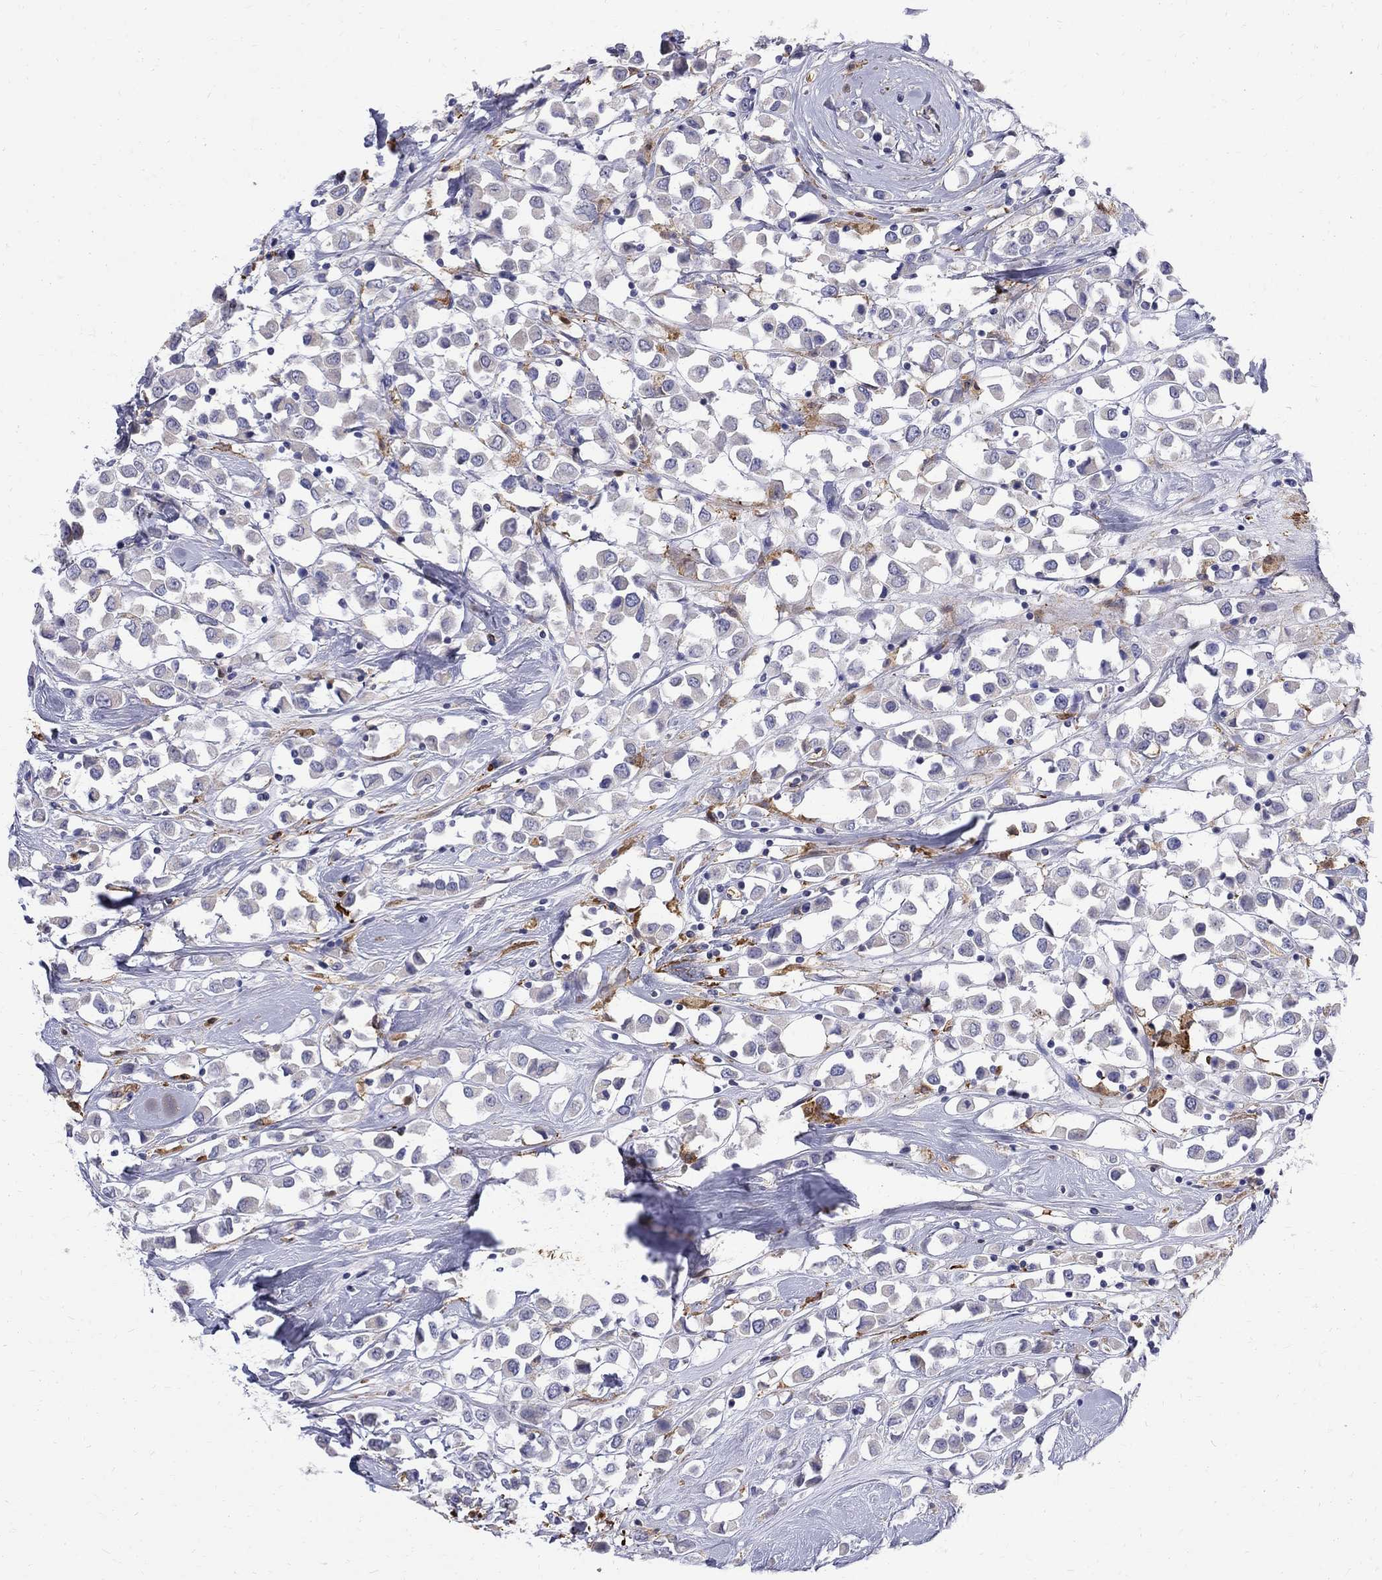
{"staining": {"intensity": "negative", "quantity": "none", "location": "none"}, "tissue": "breast cancer", "cell_type": "Tumor cells", "image_type": "cancer", "snomed": [{"axis": "morphology", "description": "Duct carcinoma"}, {"axis": "topography", "description": "Breast"}], "caption": "Tumor cells are negative for brown protein staining in breast invasive ductal carcinoma. (Stains: DAB IHC with hematoxylin counter stain, Microscopy: brightfield microscopy at high magnification).", "gene": "AGER", "patient": {"sex": "female", "age": 61}}